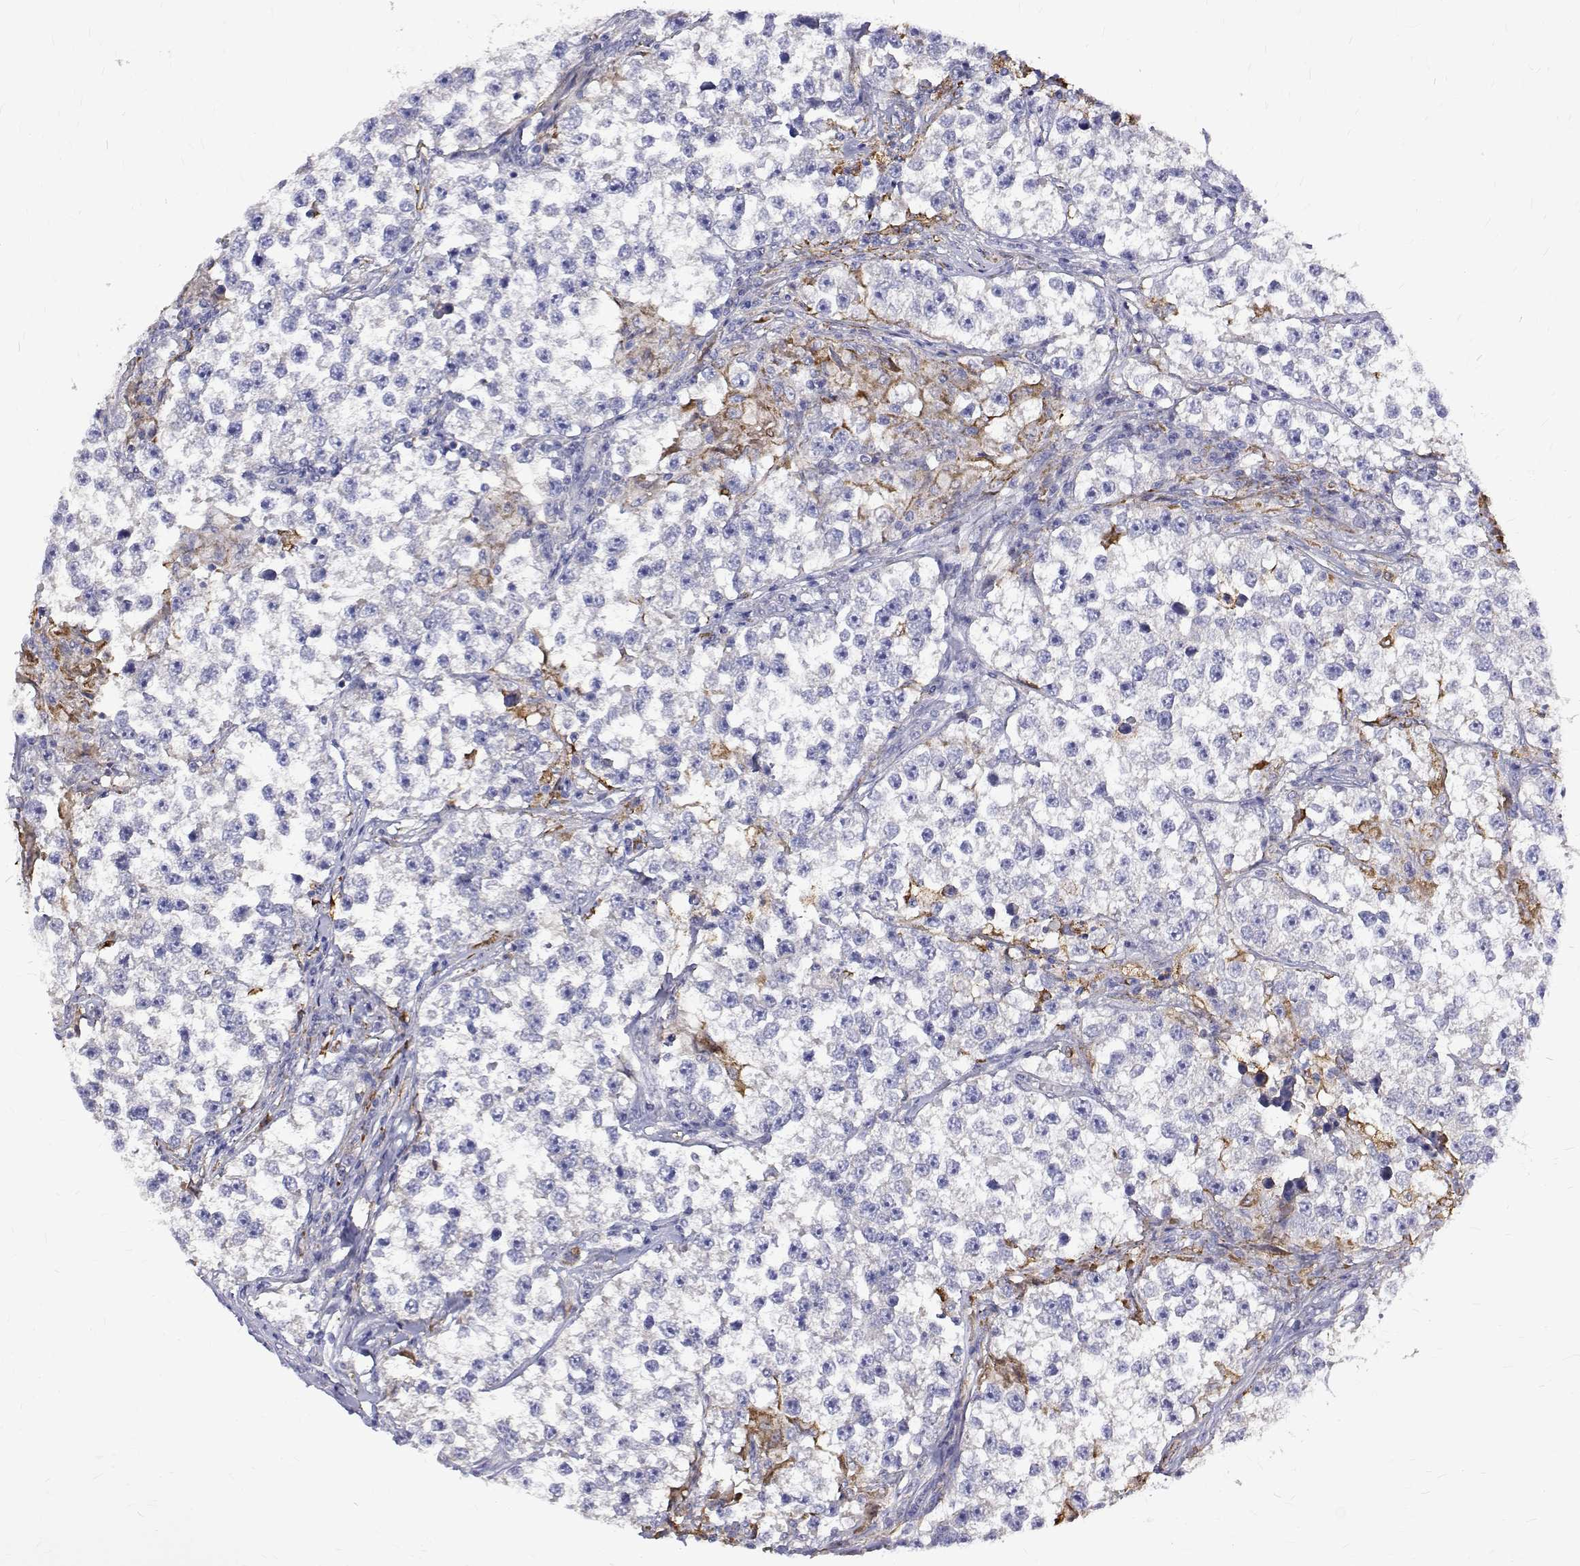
{"staining": {"intensity": "negative", "quantity": "none", "location": "none"}, "tissue": "testis cancer", "cell_type": "Tumor cells", "image_type": "cancer", "snomed": [{"axis": "morphology", "description": "Seminoma, NOS"}, {"axis": "topography", "description": "Testis"}], "caption": "Testis cancer (seminoma) stained for a protein using immunohistochemistry (IHC) demonstrates no positivity tumor cells.", "gene": "PADI1", "patient": {"sex": "male", "age": 46}}